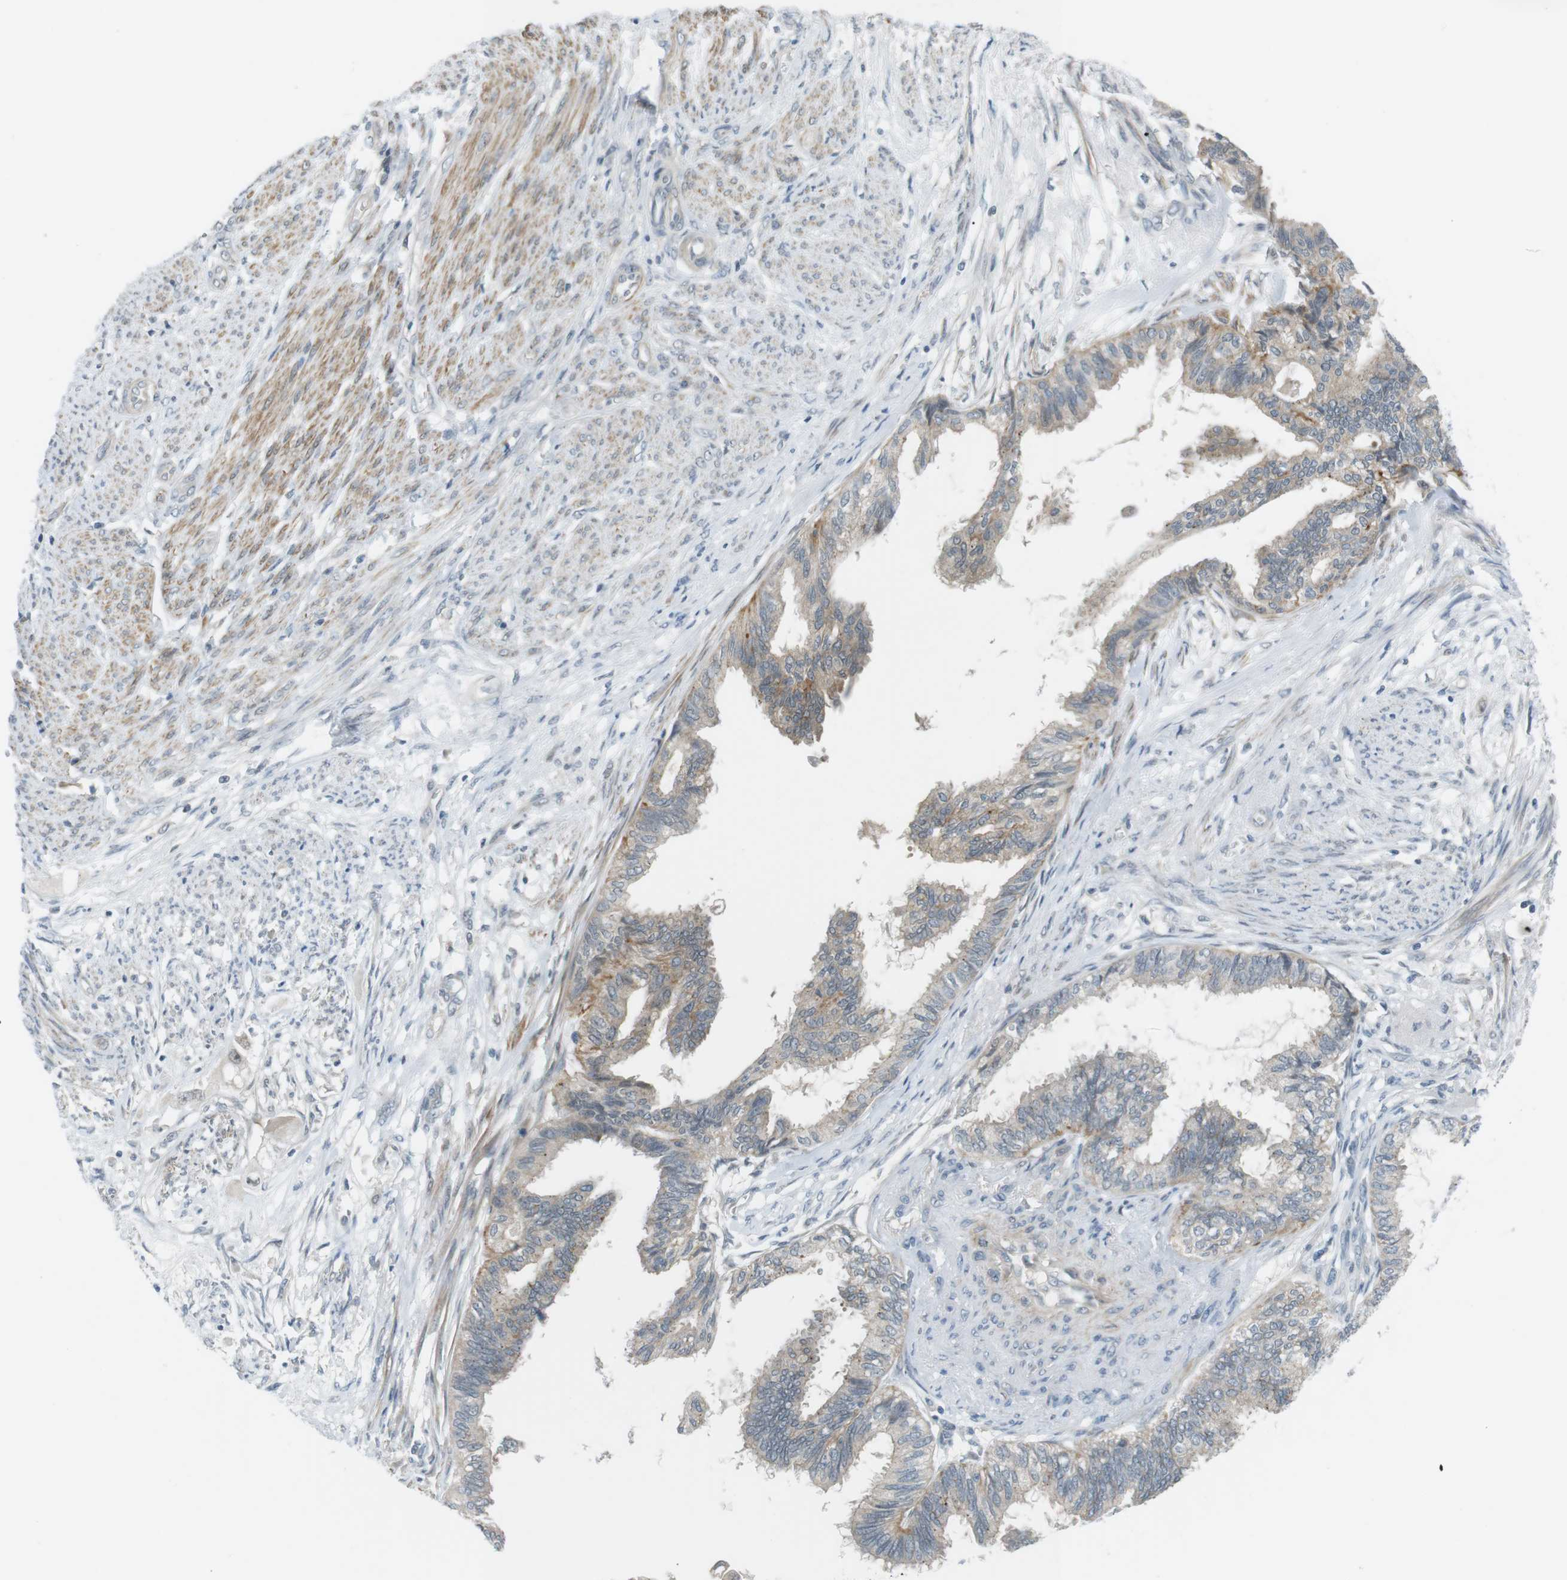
{"staining": {"intensity": "weak", "quantity": "<25%", "location": "cytoplasmic/membranous"}, "tissue": "cervical cancer", "cell_type": "Tumor cells", "image_type": "cancer", "snomed": [{"axis": "morphology", "description": "Normal tissue, NOS"}, {"axis": "morphology", "description": "Adenocarcinoma, NOS"}, {"axis": "topography", "description": "Cervix"}, {"axis": "topography", "description": "Endometrium"}], "caption": "Immunohistochemistry (IHC) photomicrograph of human cervical cancer stained for a protein (brown), which exhibits no staining in tumor cells. Brightfield microscopy of IHC stained with DAB (brown) and hematoxylin (blue), captured at high magnification.", "gene": "RTN3", "patient": {"sex": "female", "age": 86}}